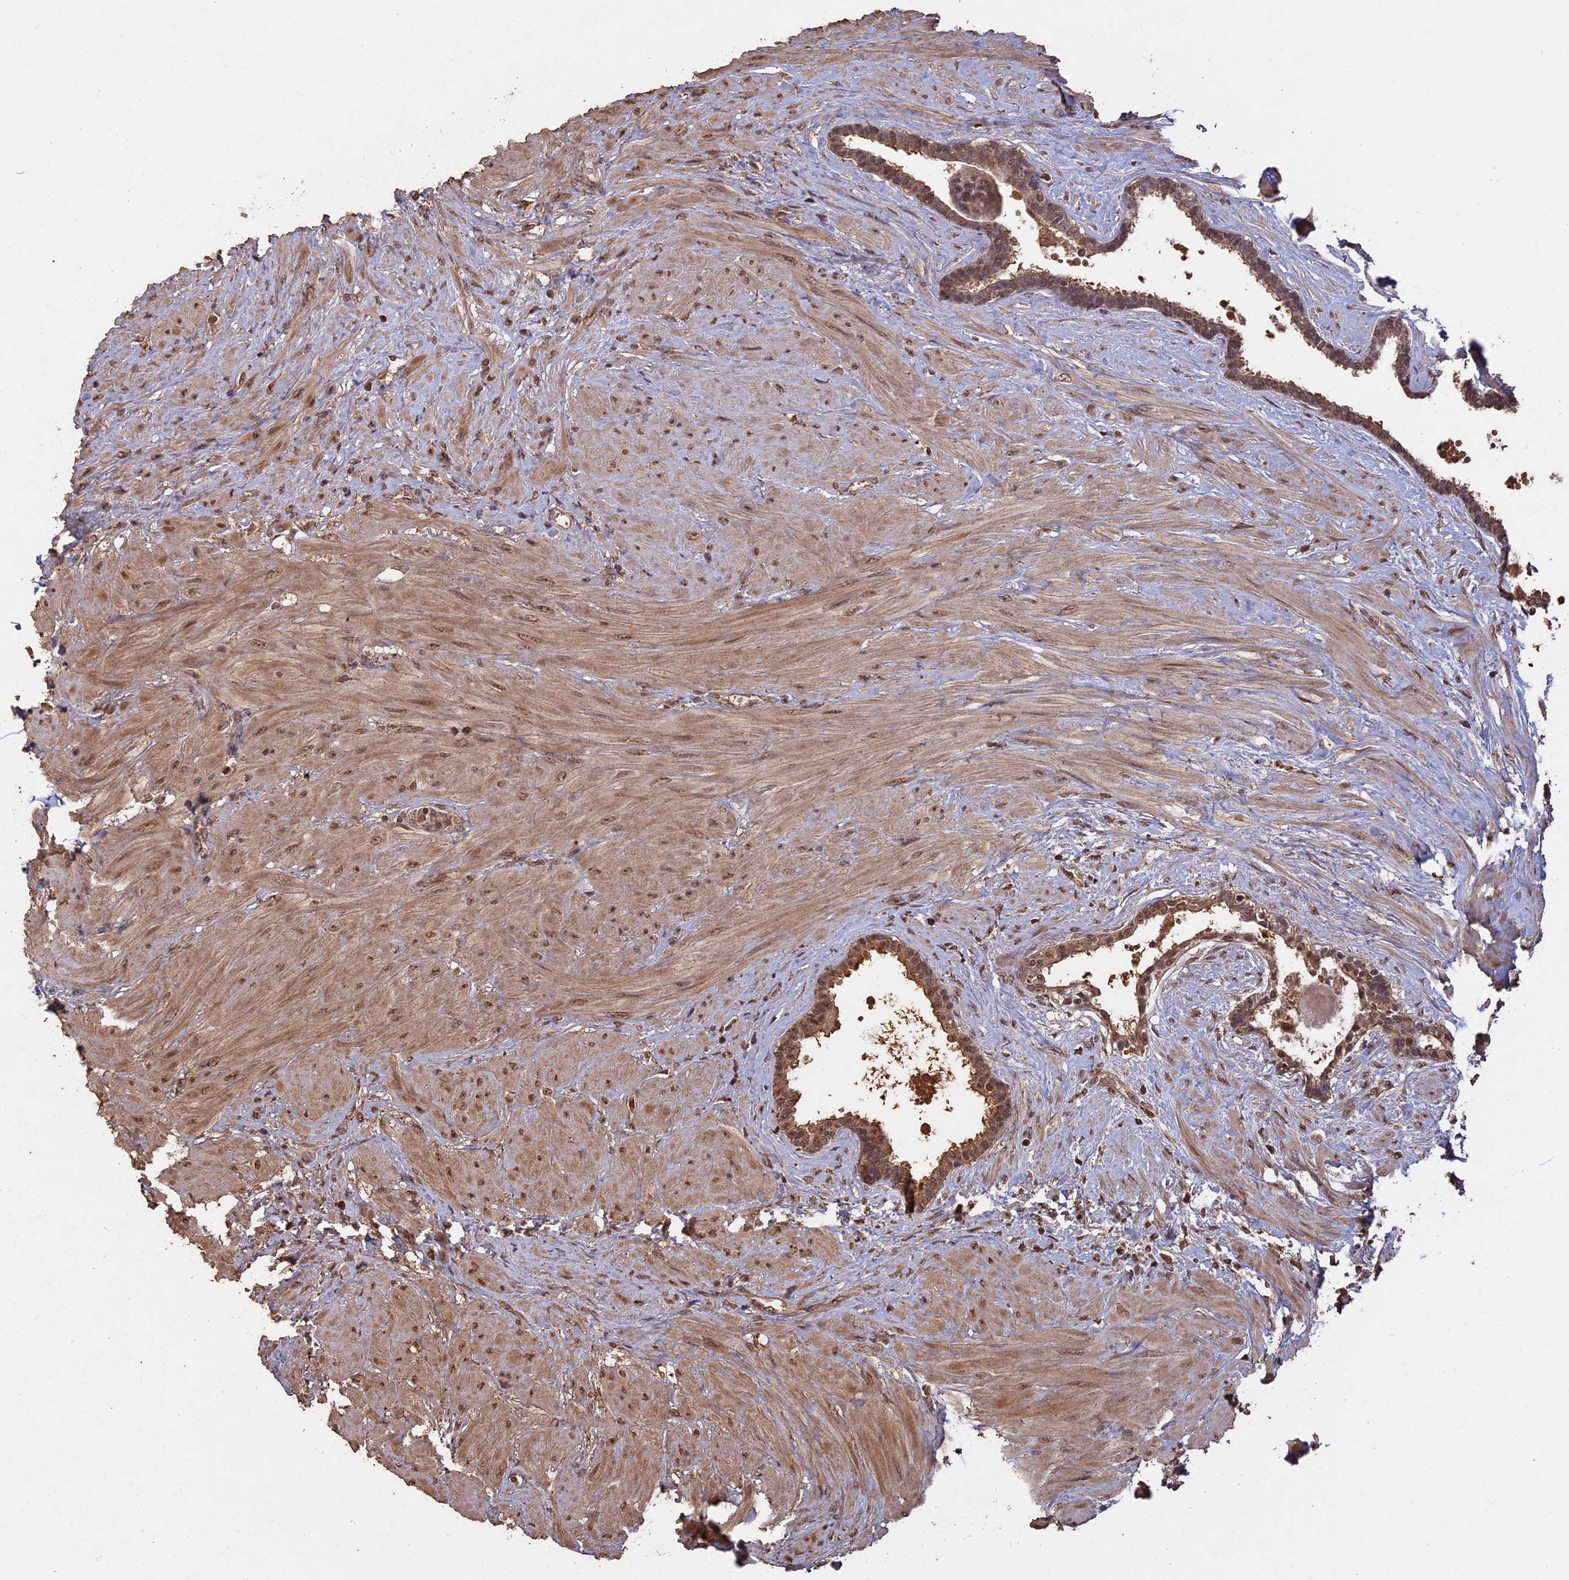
{"staining": {"intensity": "moderate", "quantity": ">75%", "location": "cytoplasmic/membranous,nuclear"}, "tissue": "prostate", "cell_type": "Glandular cells", "image_type": "normal", "snomed": [{"axis": "morphology", "description": "Normal tissue, NOS"}, {"axis": "topography", "description": "Prostate"}], "caption": "High-power microscopy captured an IHC histopathology image of normal prostate, revealing moderate cytoplasmic/membranous,nuclear expression in about >75% of glandular cells. (IHC, brightfield microscopy, high magnification).", "gene": "PSMC6", "patient": {"sex": "male", "age": 48}}